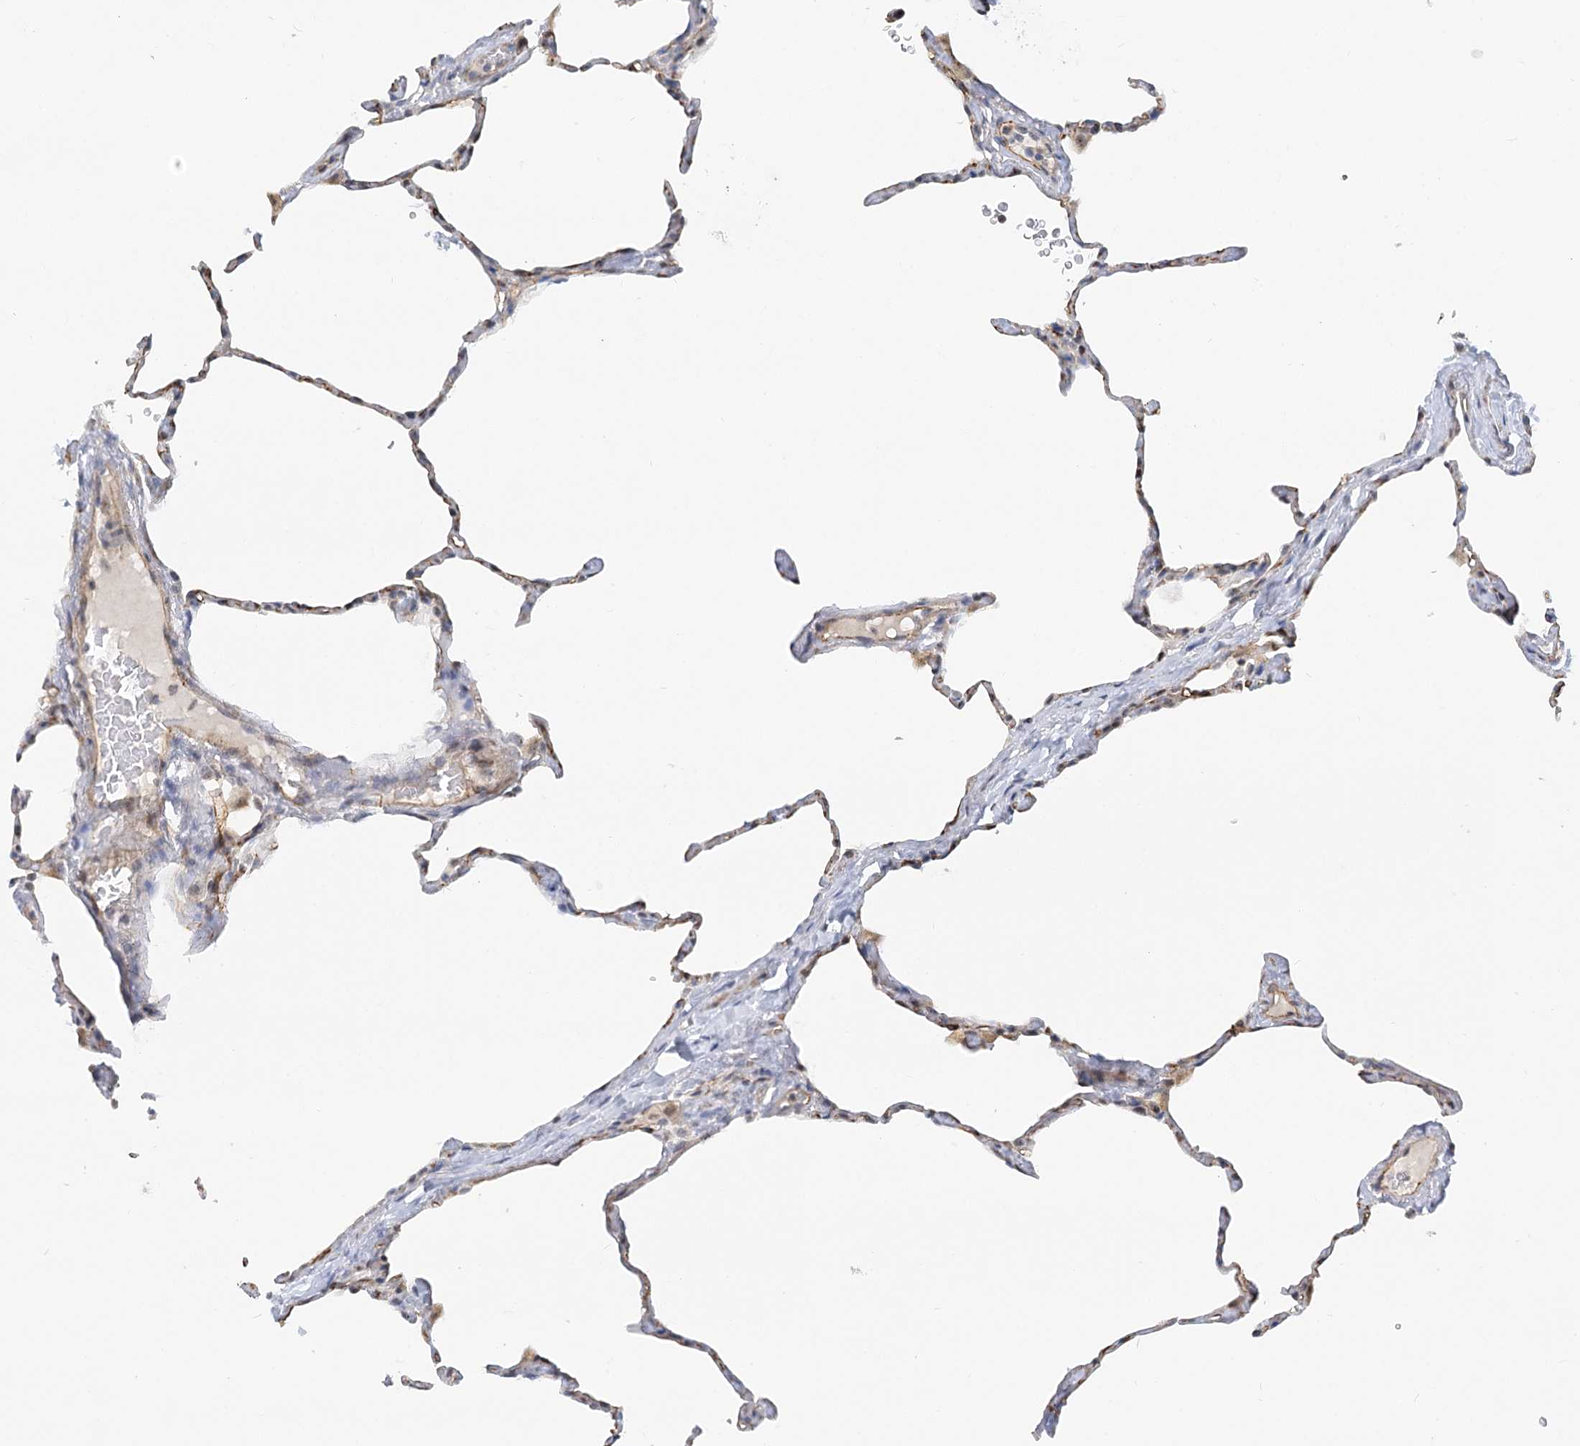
{"staining": {"intensity": "weak", "quantity": "<25%", "location": "cytoplasmic/membranous"}, "tissue": "lung", "cell_type": "Alveolar cells", "image_type": "normal", "snomed": [{"axis": "morphology", "description": "Normal tissue, NOS"}, {"axis": "topography", "description": "Lung"}], "caption": "High magnification brightfield microscopy of normal lung stained with DAB (3,3'-diaminobenzidine) (brown) and counterstained with hematoxylin (blue): alveolar cells show no significant expression. Nuclei are stained in blue.", "gene": "NELL2", "patient": {"sex": "male", "age": 65}}